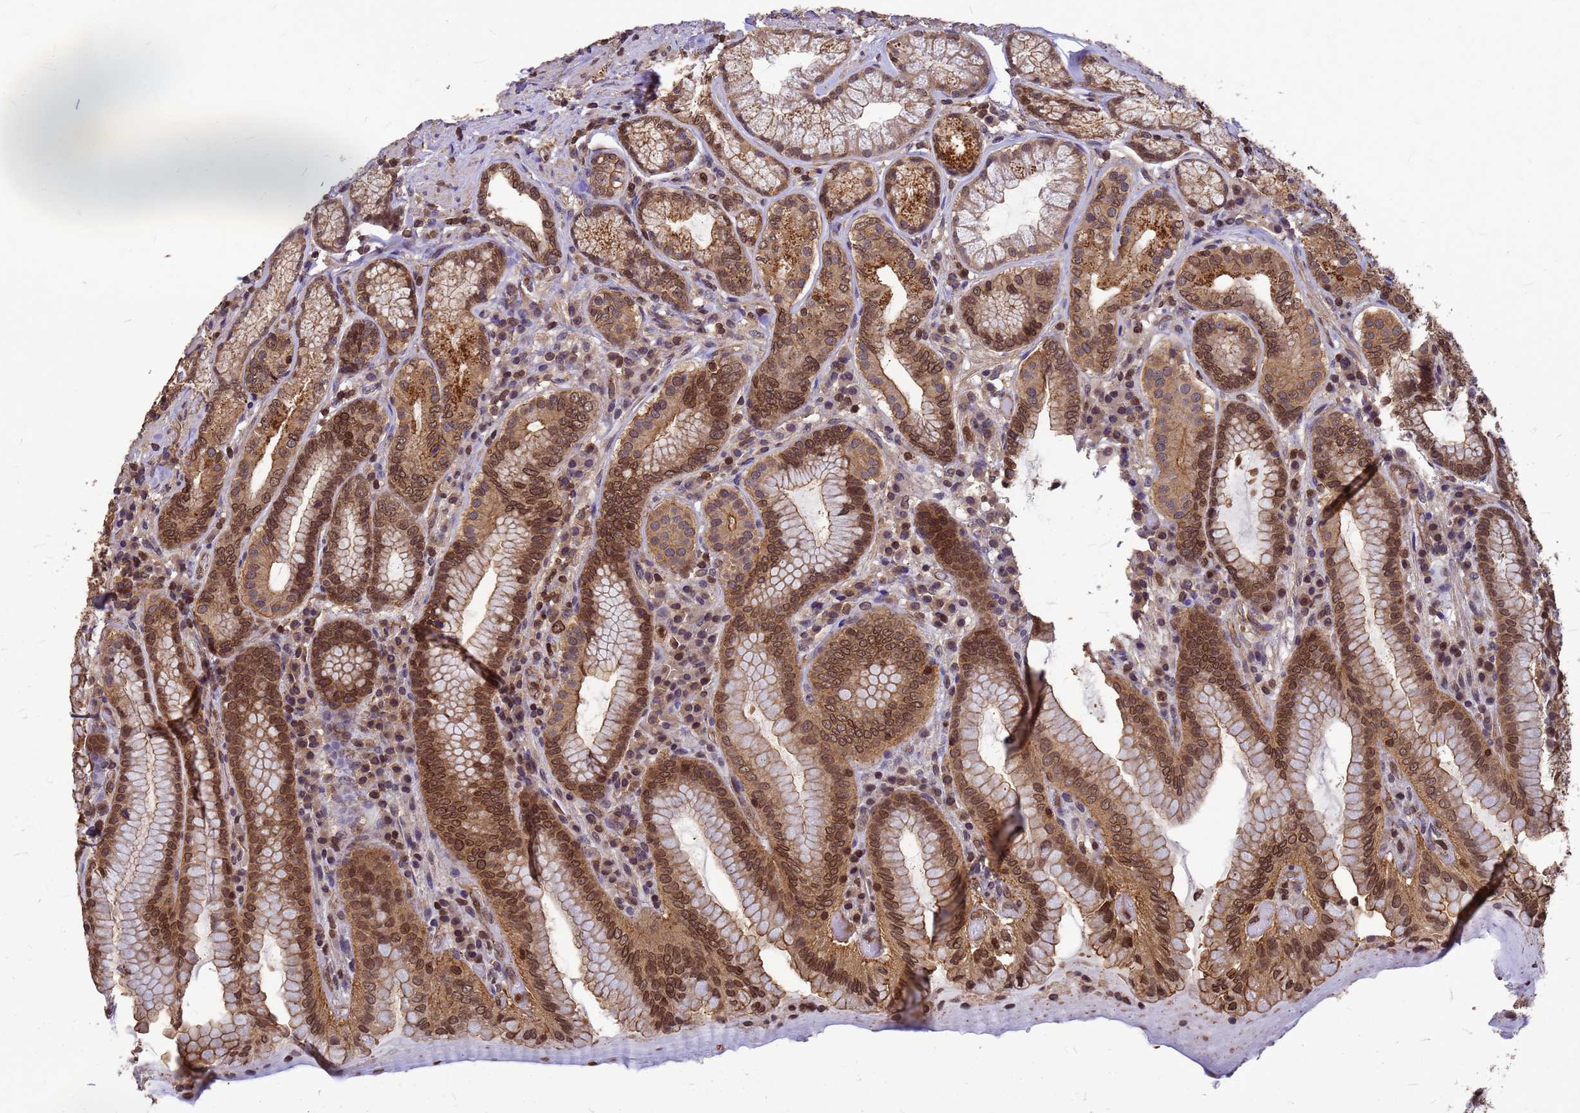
{"staining": {"intensity": "moderate", "quantity": ">75%", "location": "cytoplasmic/membranous,nuclear"}, "tissue": "stomach", "cell_type": "Glandular cells", "image_type": "normal", "snomed": [{"axis": "morphology", "description": "Normal tissue, NOS"}, {"axis": "topography", "description": "Stomach, upper"}, {"axis": "topography", "description": "Stomach, lower"}], "caption": "Stomach stained for a protein (brown) shows moderate cytoplasmic/membranous,nuclear positive staining in about >75% of glandular cells.", "gene": "C1orf35", "patient": {"sex": "female", "age": 76}}